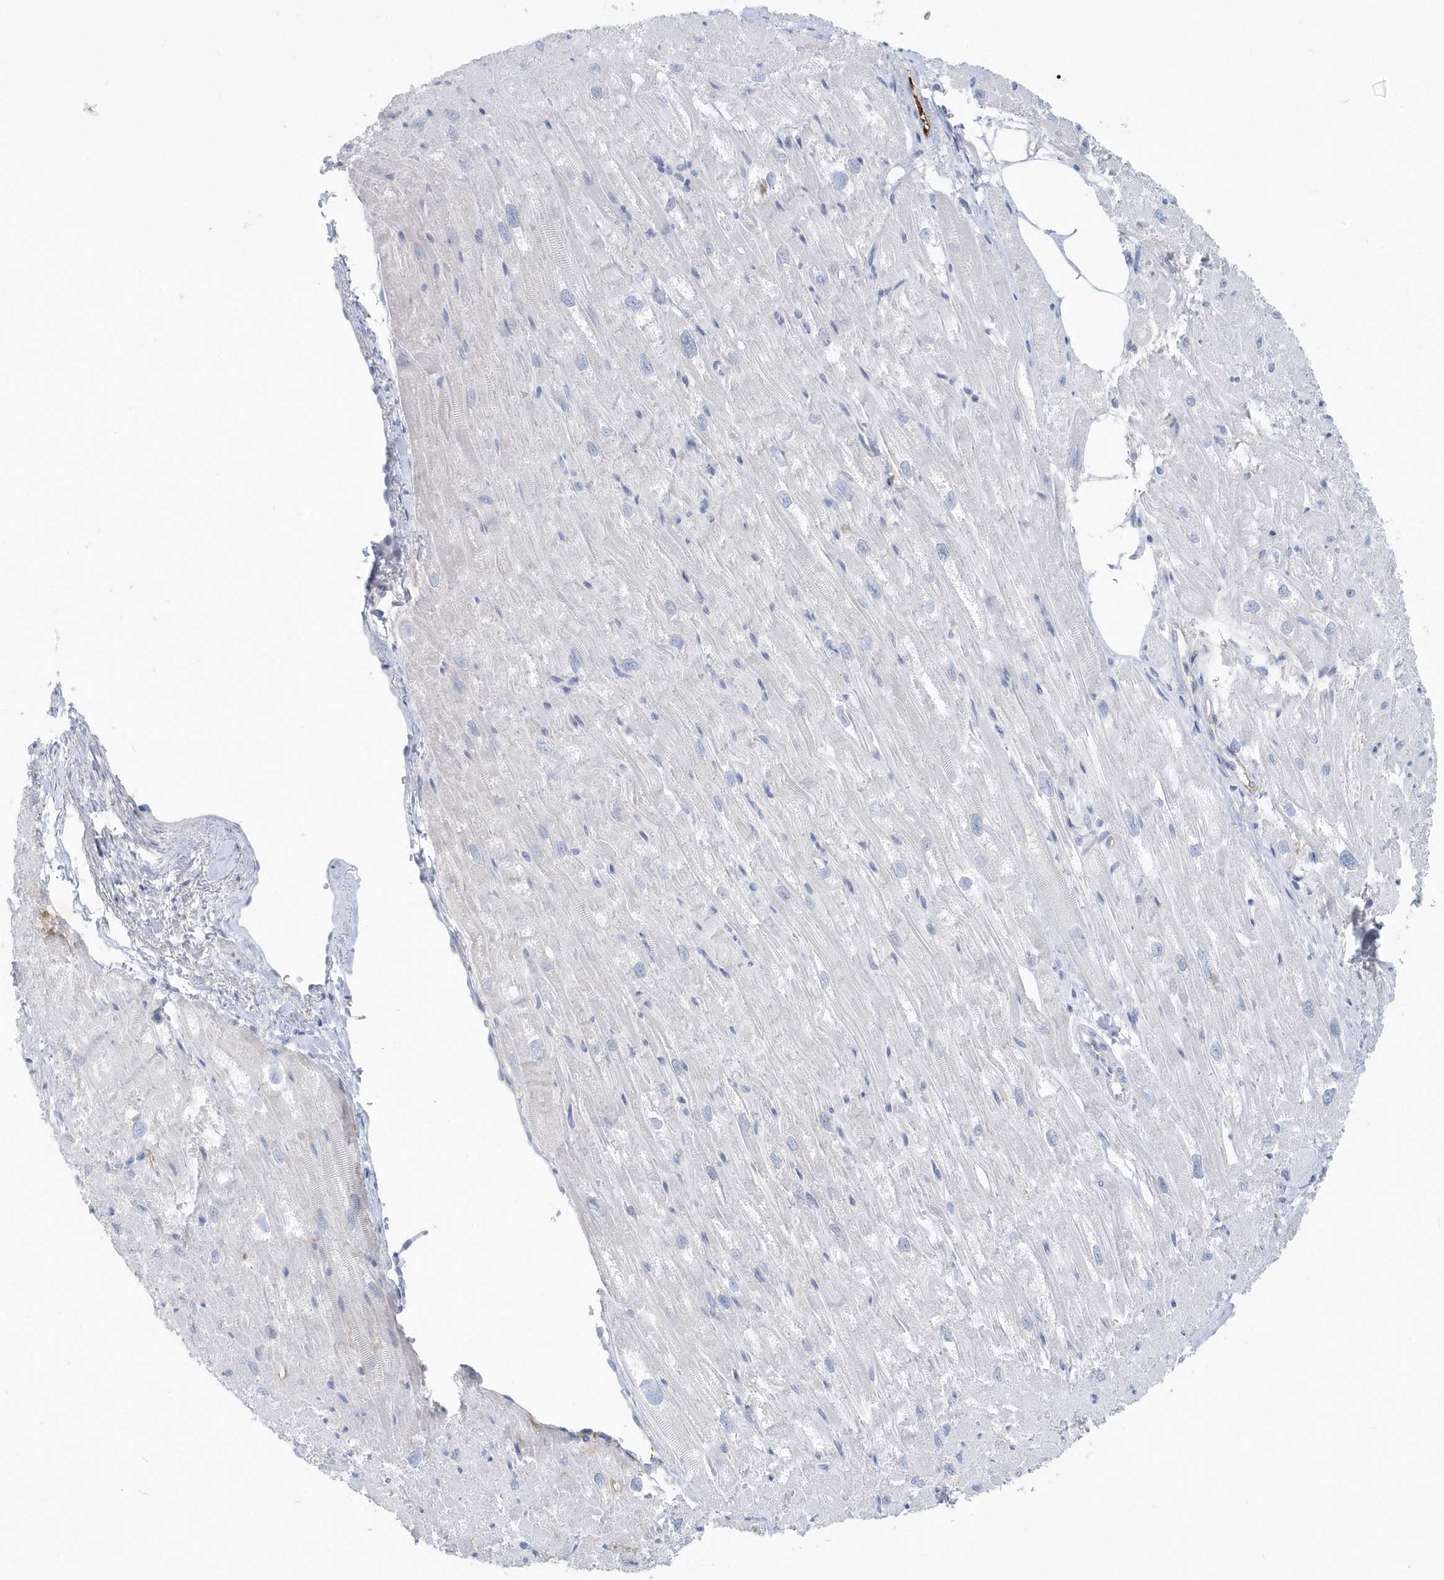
{"staining": {"intensity": "negative", "quantity": "none", "location": "none"}, "tissue": "heart muscle", "cell_type": "Cardiomyocytes", "image_type": "normal", "snomed": [{"axis": "morphology", "description": "Normal tissue, NOS"}, {"axis": "topography", "description": "Heart"}], "caption": "There is no significant staining in cardiomyocytes of heart muscle.", "gene": "JCHAIN", "patient": {"sex": "male", "age": 50}}